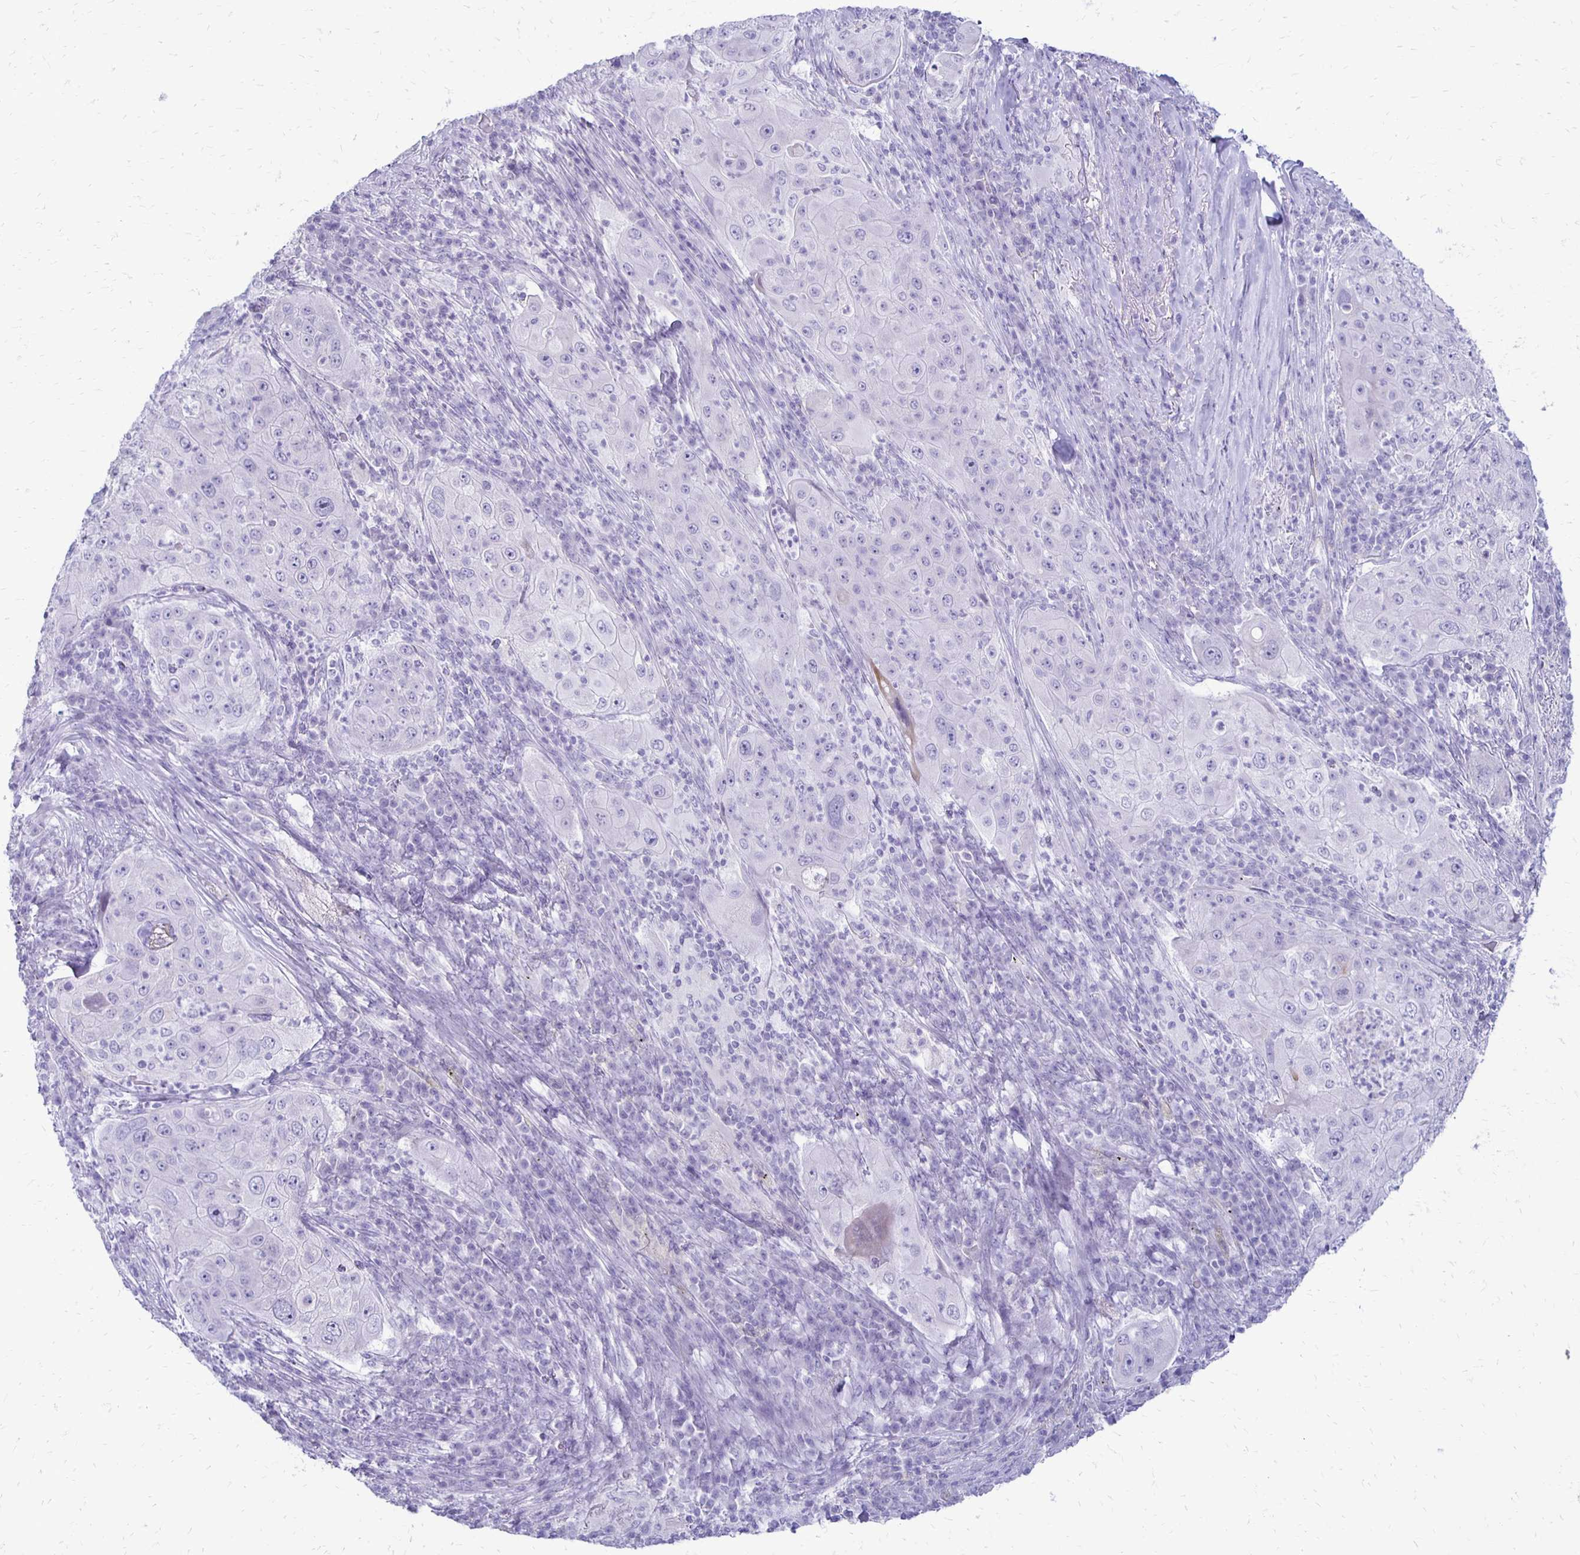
{"staining": {"intensity": "negative", "quantity": "none", "location": "none"}, "tissue": "lung cancer", "cell_type": "Tumor cells", "image_type": "cancer", "snomed": [{"axis": "morphology", "description": "Squamous cell carcinoma, NOS"}, {"axis": "topography", "description": "Lung"}], "caption": "This photomicrograph is of lung cancer (squamous cell carcinoma) stained with immunohistochemistry to label a protein in brown with the nuclei are counter-stained blue. There is no staining in tumor cells. (Brightfield microscopy of DAB (3,3'-diaminobenzidine) immunohistochemistry (IHC) at high magnification).", "gene": "RYR1", "patient": {"sex": "female", "age": 59}}